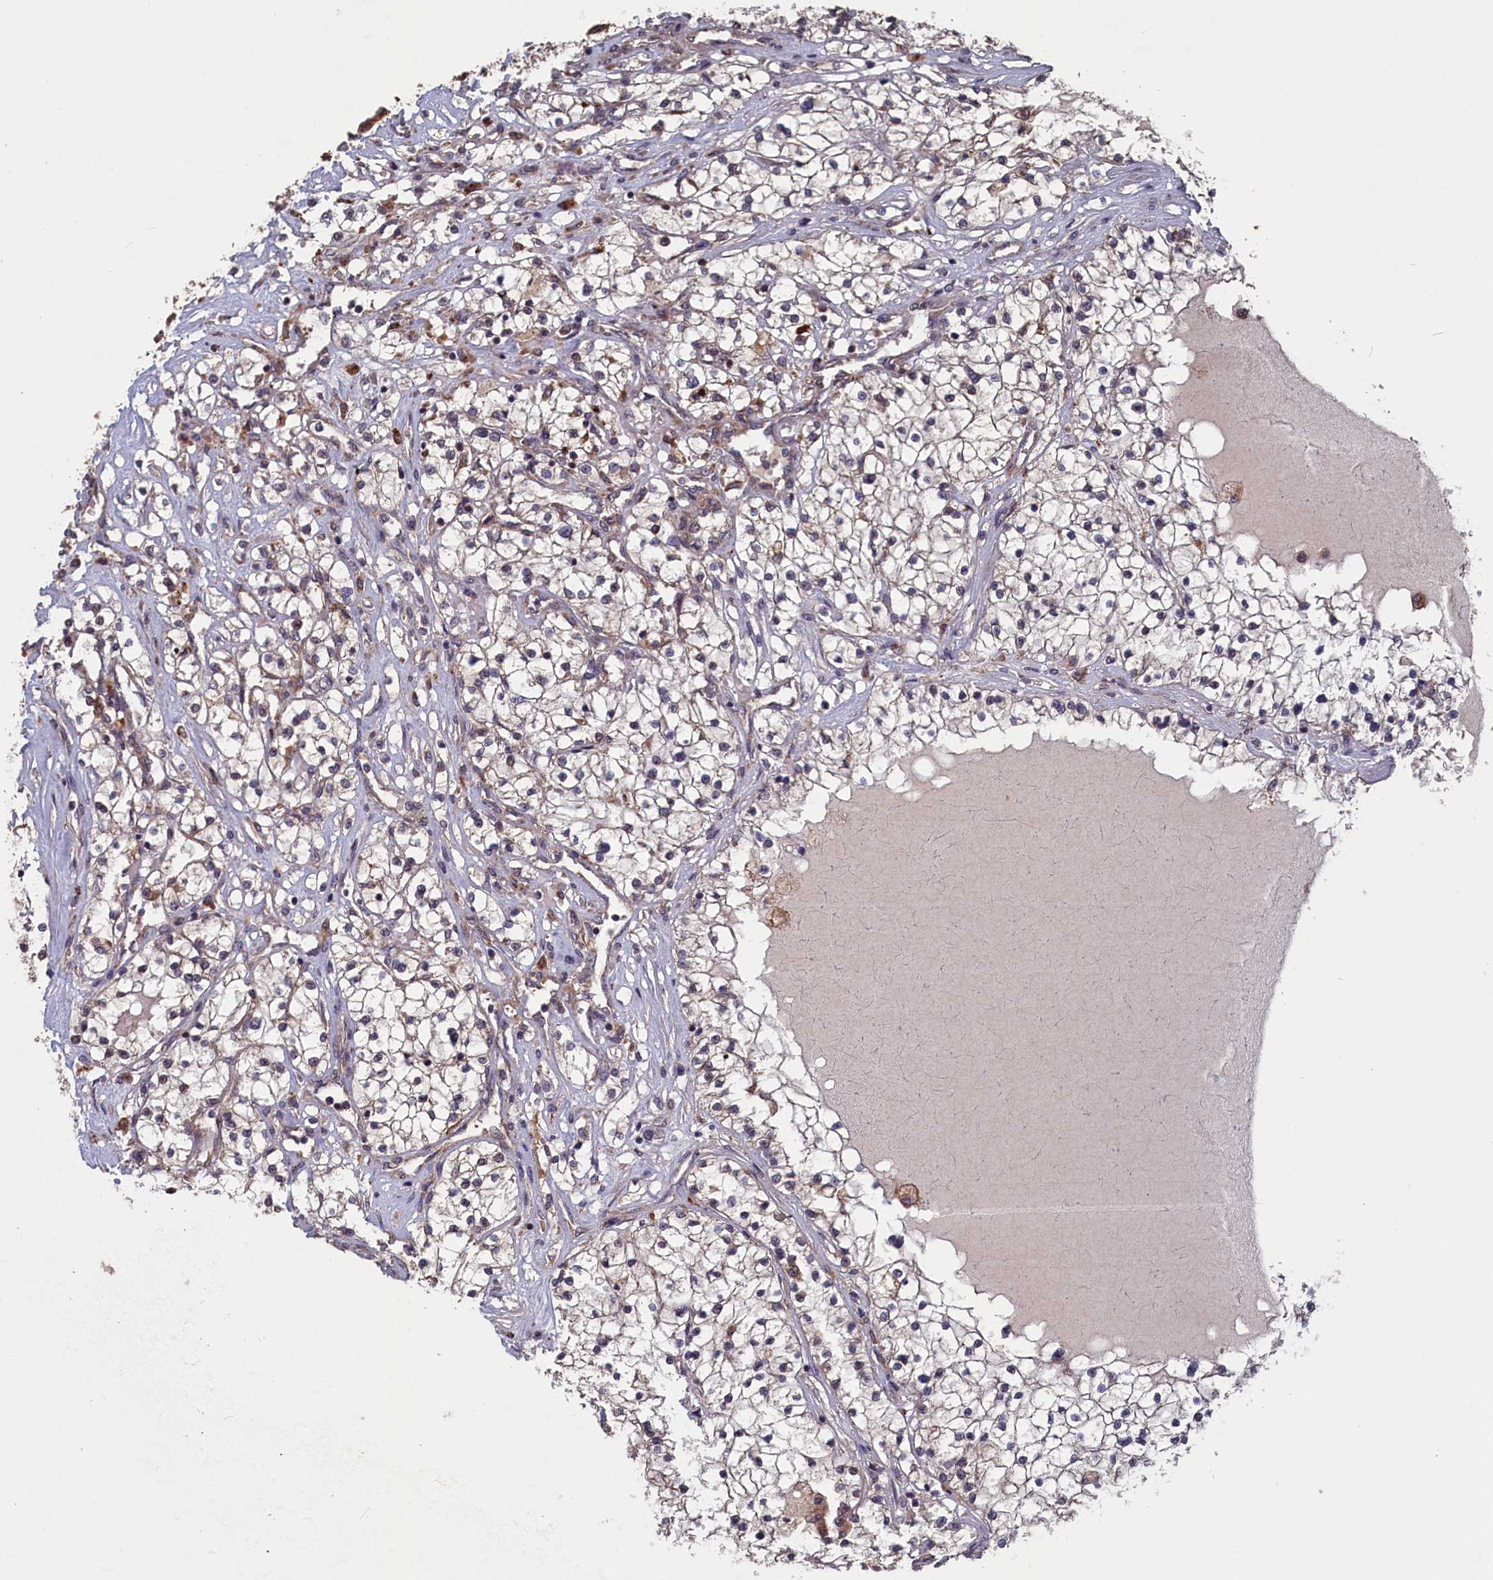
{"staining": {"intensity": "negative", "quantity": "none", "location": "none"}, "tissue": "renal cancer", "cell_type": "Tumor cells", "image_type": "cancer", "snomed": [{"axis": "morphology", "description": "Adenocarcinoma, NOS"}, {"axis": "topography", "description": "Kidney"}], "caption": "Tumor cells show no significant staining in renal cancer.", "gene": "CACTIN", "patient": {"sex": "male", "age": 68}}